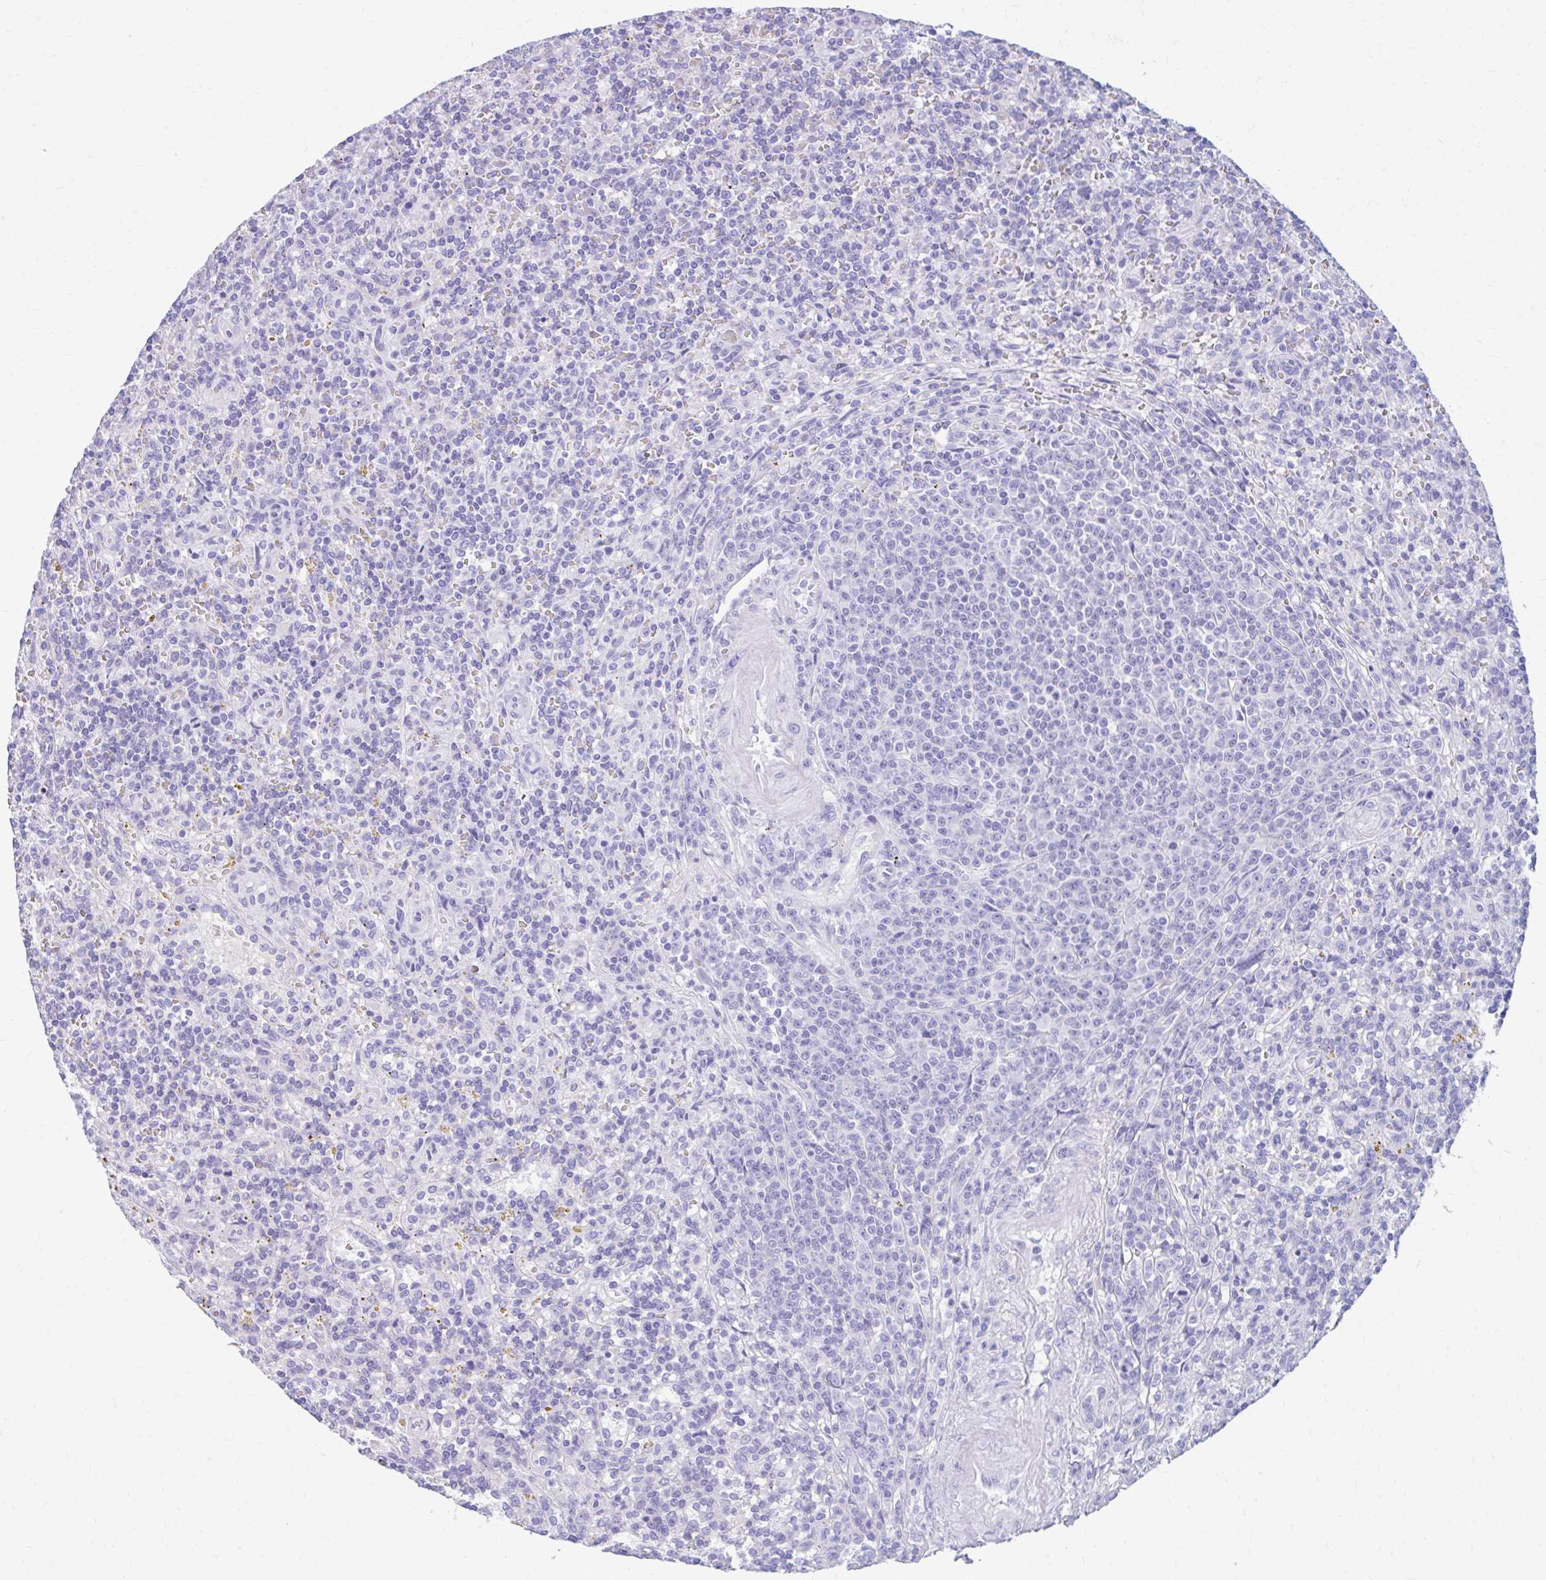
{"staining": {"intensity": "negative", "quantity": "none", "location": "none"}, "tissue": "lymphoma", "cell_type": "Tumor cells", "image_type": "cancer", "snomed": [{"axis": "morphology", "description": "Malignant lymphoma, non-Hodgkin's type, Low grade"}, {"axis": "topography", "description": "Spleen"}], "caption": "Immunohistochemistry image of human lymphoma stained for a protein (brown), which demonstrates no staining in tumor cells. The staining is performed using DAB (3,3'-diaminobenzidine) brown chromogen with nuclei counter-stained in using hematoxylin.", "gene": "NSG2", "patient": {"sex": "male", "age": 67}}